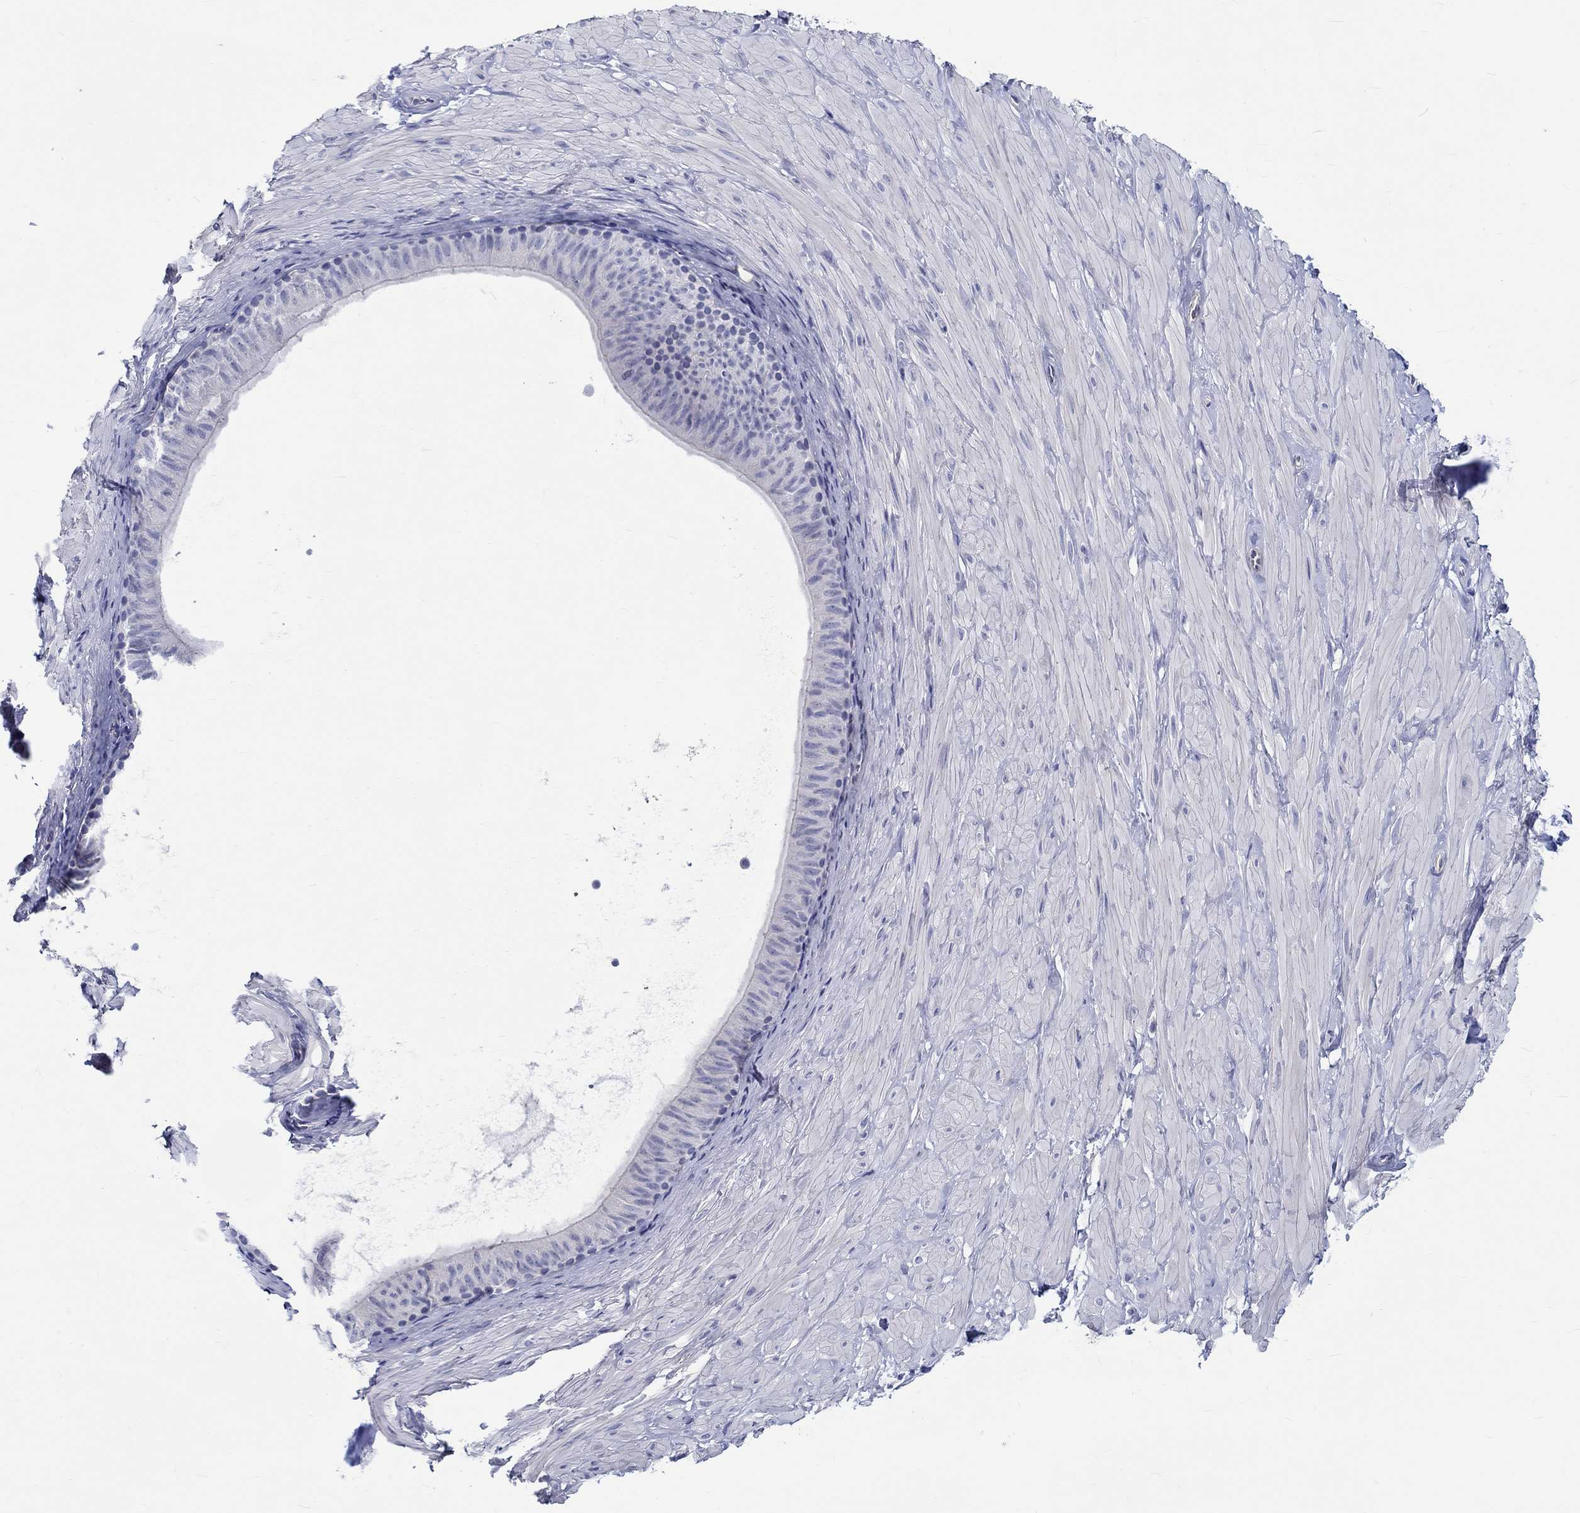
{"staining": {"intensity": "negative", "quantity": "none", "location": "none"}, "tissue": "adipose tissue", "cell_type": "Adipocytes", "image_type": "normal", "snomed": [{"axis": "morphology", "description": "Normal tissue, NOS"}, {"axis": "topography", "description": "Smooth muscle"}, {"axis": "topography", "description": "Peripheral nerve tissue"}], "caption": "Protein analysis of normal adipose tissue demonstrates no significant positivity in adipocytes.", "gene": "SH2D7", "patient": {"sex": "male", "age": 22}}